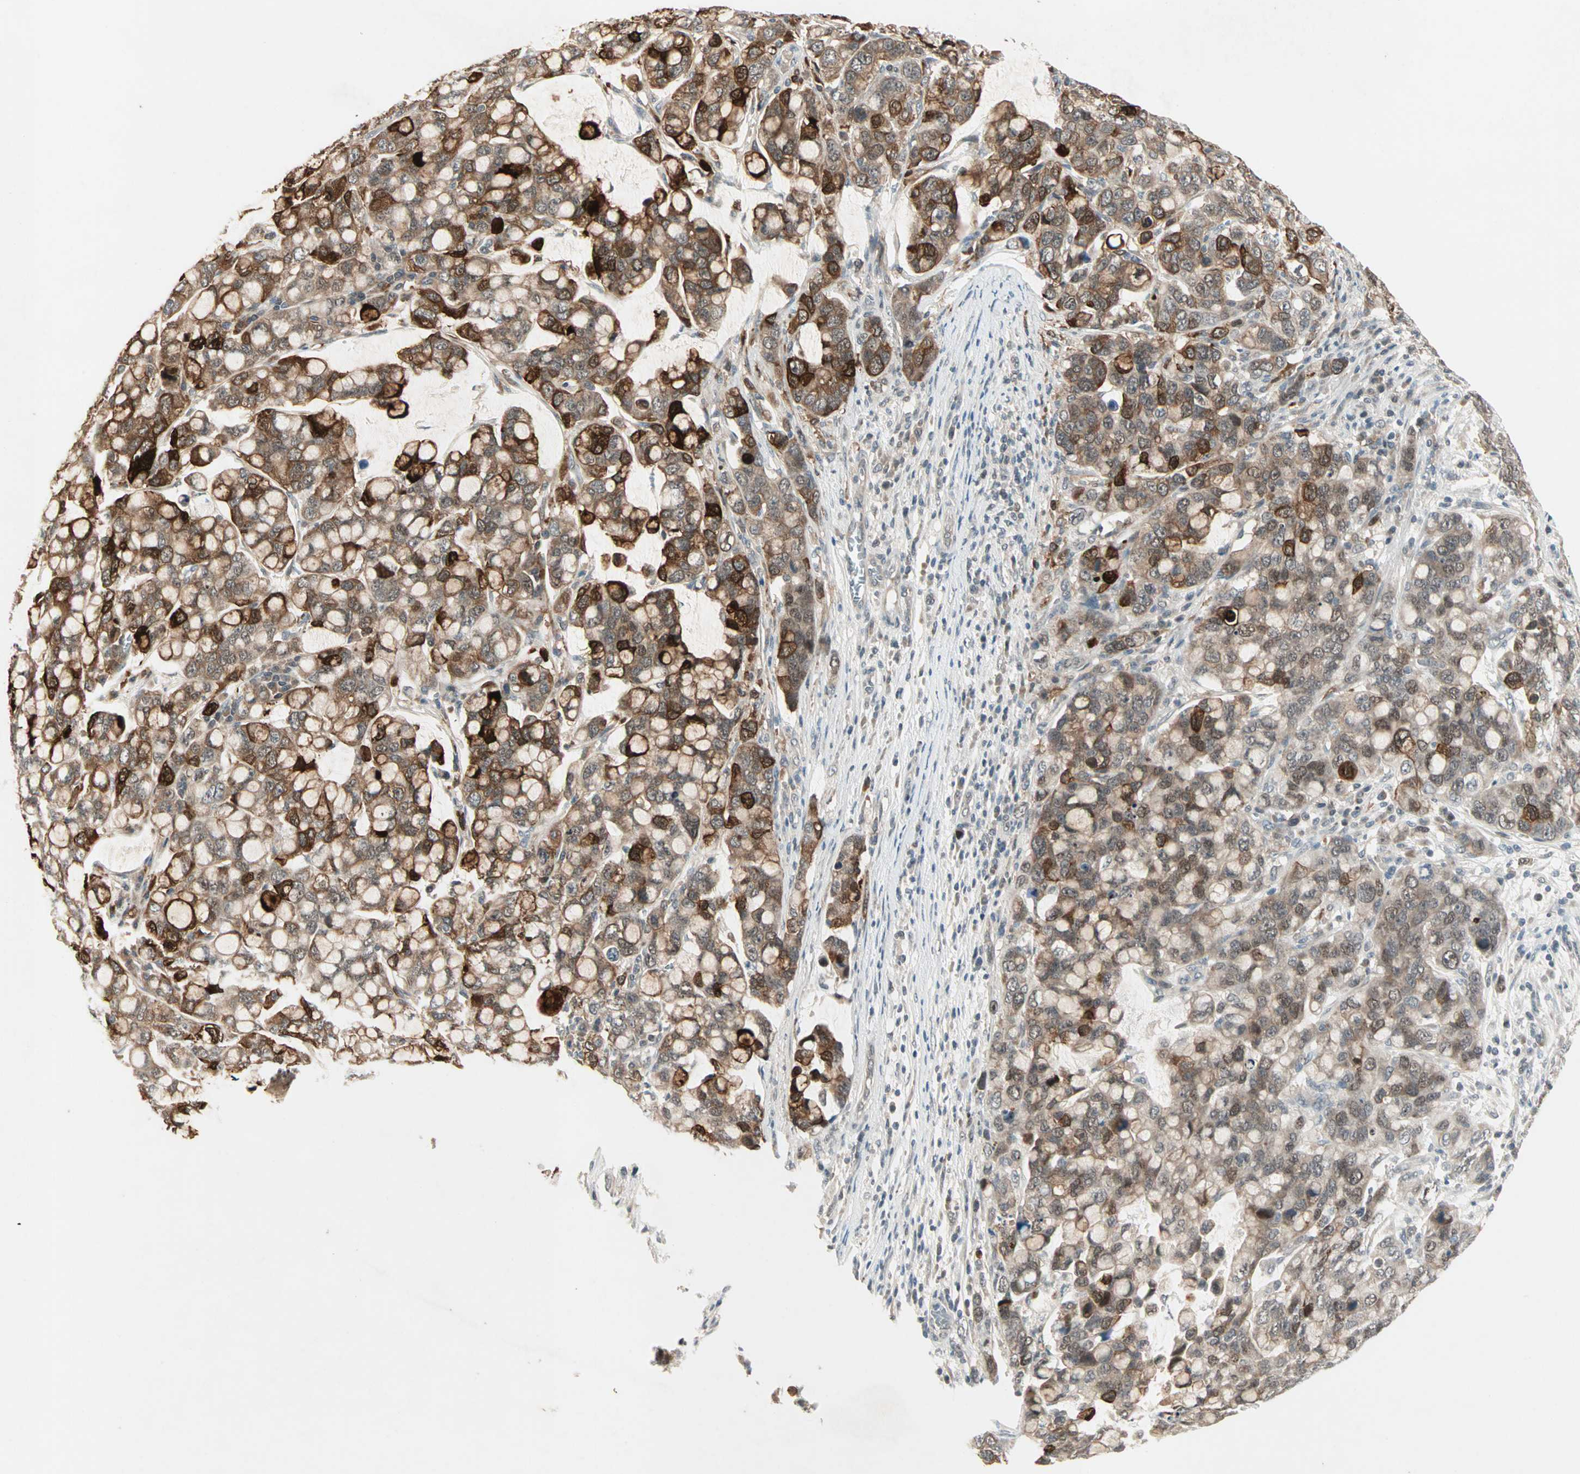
{"staining": {"intensity": "strong", "quantity": ">75%", "location": "cytoplasmic/membranous"}, "tissue": "stomach cancer", "cell_type": "Tumor cells", "image_type": "cancer", "snomed": [{"axis": "morphology", "description": "Adenocarcinoma, NOS"}, {"axis": "topography", "description": "Stomach, lower"}], "caption": "Adenocarcinoma (stomach) stained for a protein (brown) demonstrates strong cytoplasmic/membranous positive positivity in about >75% of tumor cells.", "gene": "RTL6", "patient": {"sex": "male", "age": 84}}